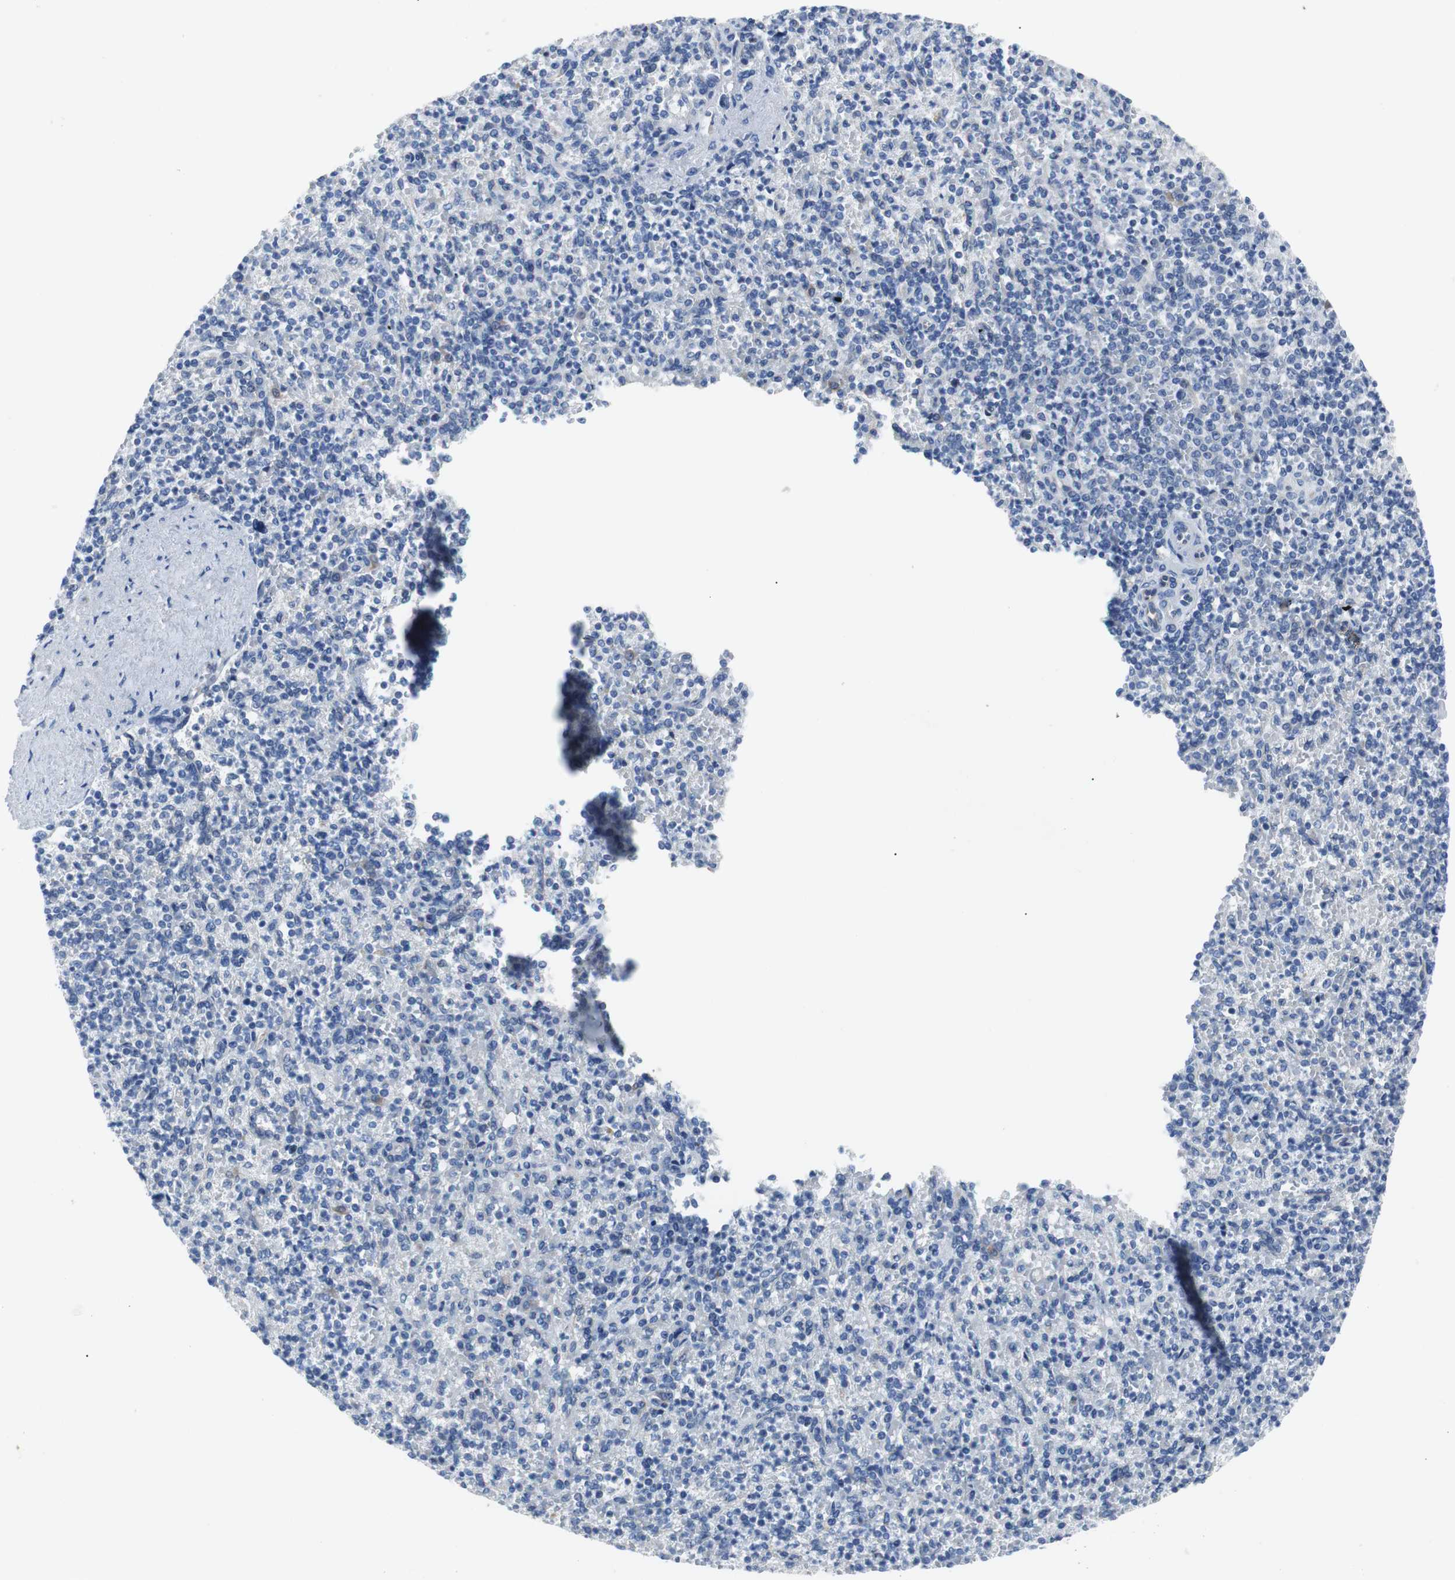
{"staining": {"intensity": "negative", "quantity": "none", "location": "none"}, "tissue": "spleen", "cell_type": "Cells in red pulp", "image_type": "normal", "snomed": [{"axis": "morphology", "description": "Normal tissue, NOS"}, {"axis": "topography", "description": "Spleen"}], "caption": "Cells in red pulp show no significant expression in normal spleen. Nuclei are stained in blue.", "gene": "EEF2K", "patient": {"sex": "female", "age": 74}}